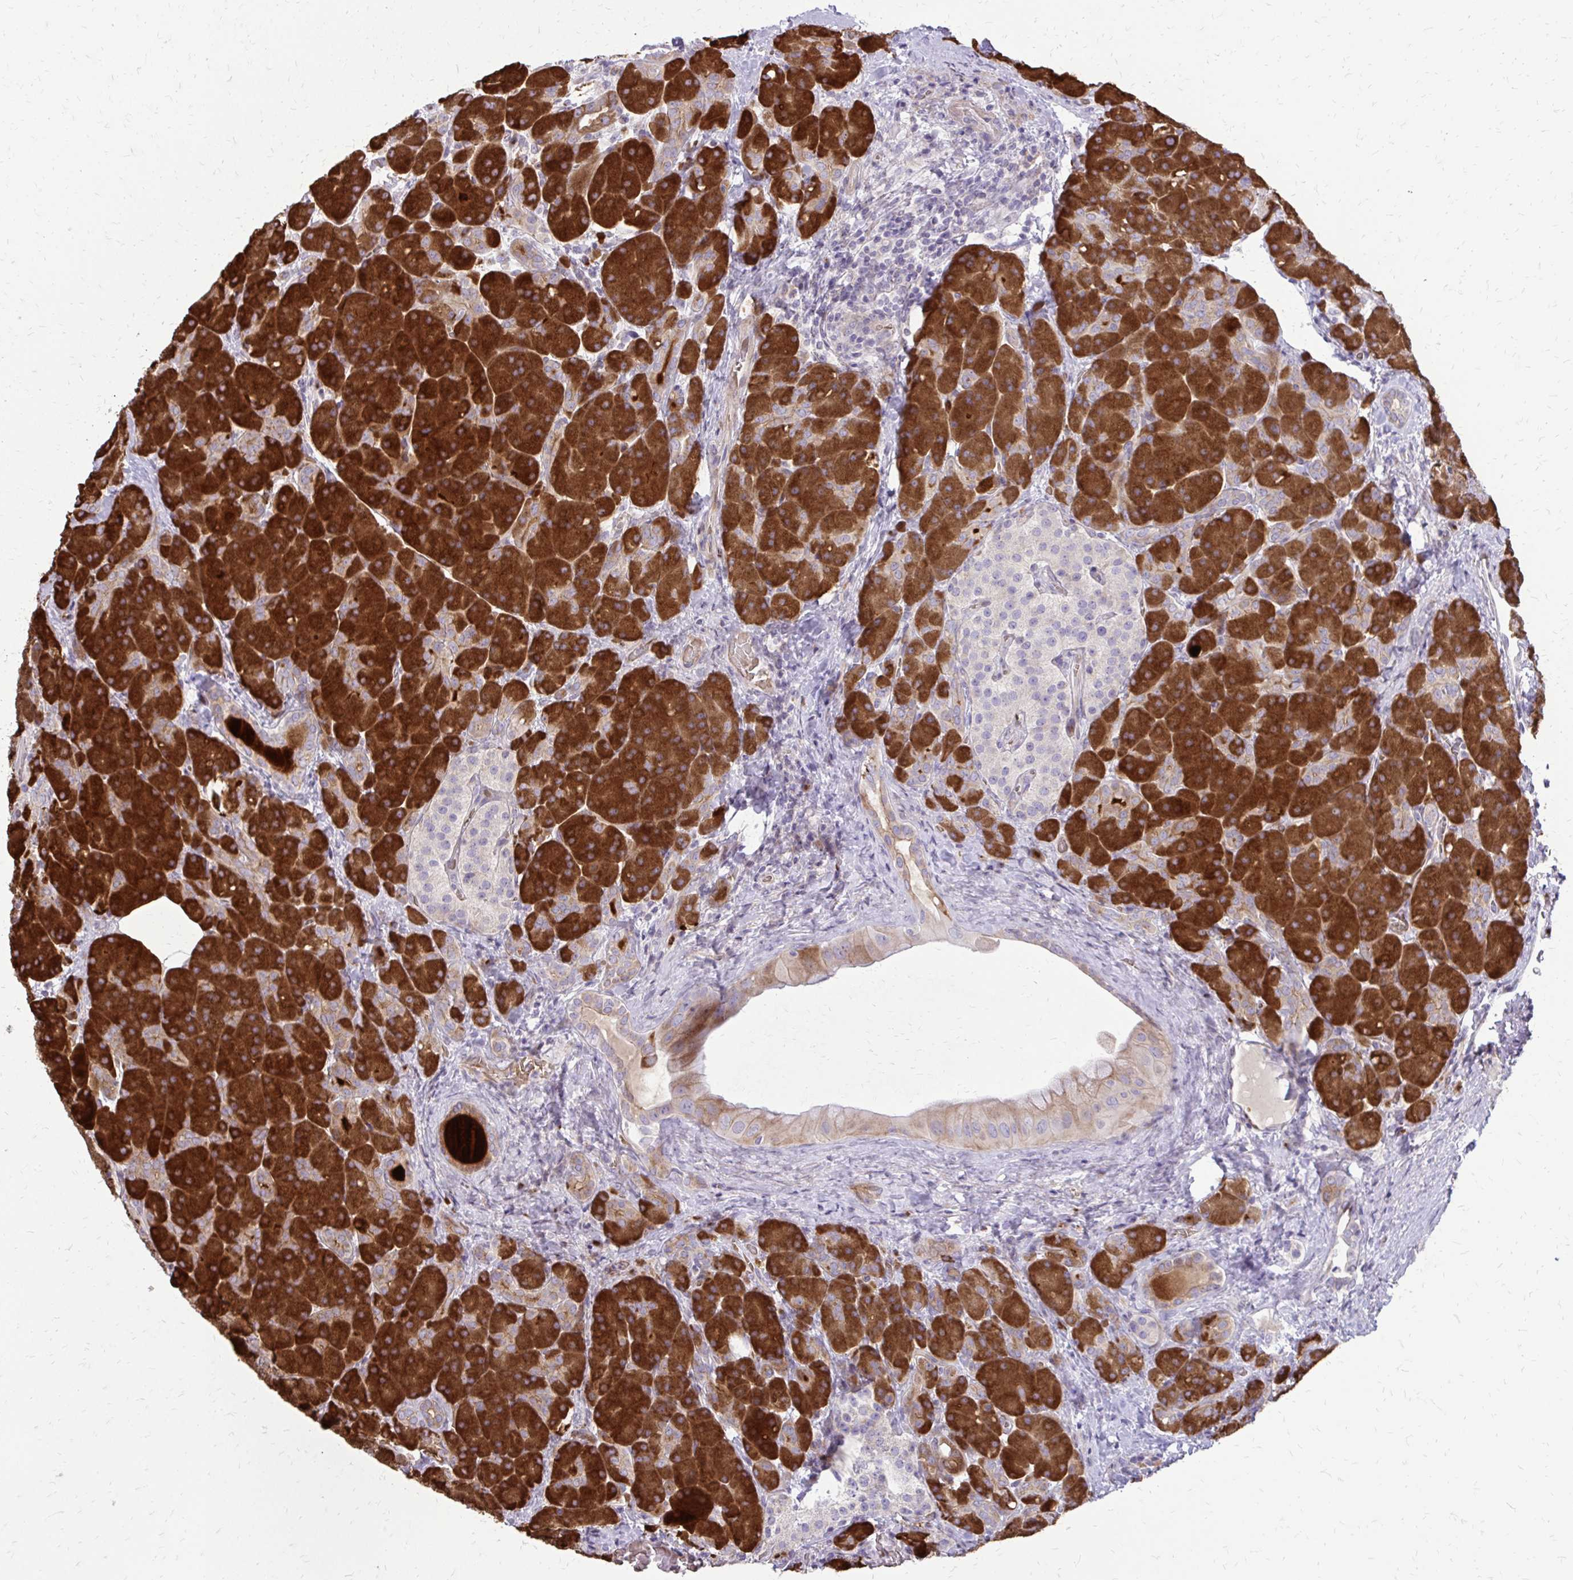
{"staining": {"intensity": "strong", "quantity": ">75%", "location": "cytoplasmic/membranous"}, "tissue": "pancreas", "cell_type": "Exocrine glandular cells", "image_type": "normal", "snomed": [{"axis": "morphology", "description": "Normal tissue, NOS"}, {"axis": "topography", "description": "Pancreas"}], "caption": "A high amount of strong cytoplasmic/membranous staining is present in about >75% of exocrine glandular cells in normal pancreas.", "gene": "FUNDC2", "patient": {"sex": "male", "age": 55}}